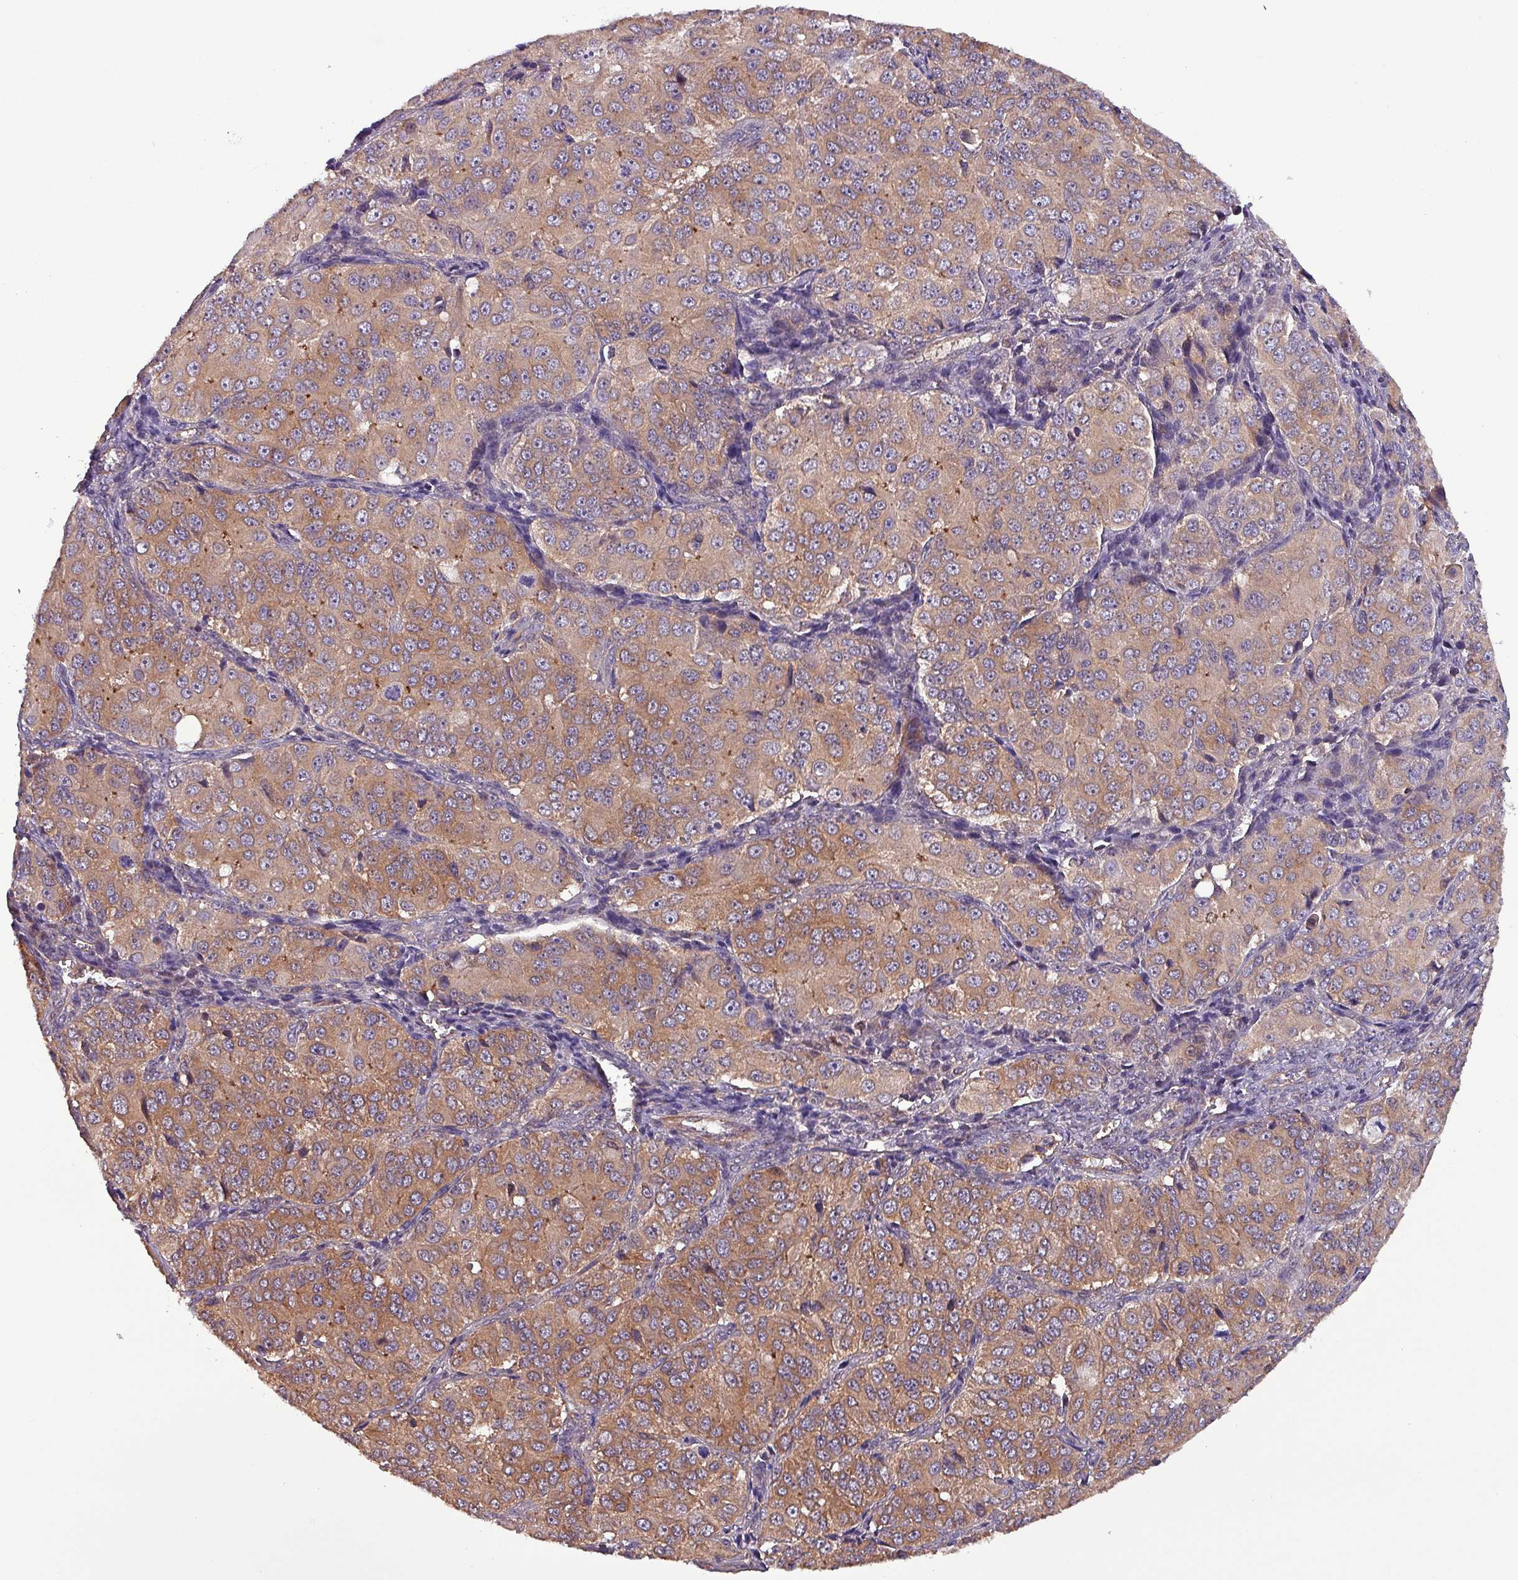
{"staining": {"intensity": "moderate", "quantity": ">75%", "location": "cytoplasmic/membranous"}, "tissue": "ovarian cancer", "cell_type": "Tumor cells", "image_type": "cancer", "snomed": [{"axis": "morphology", "description": "Carcinoma, endometroid"}, {"axis": "topography", "description": "Ovary"}], "caption": "A photomicrograph of human ovarian cancer stained for a protein displays moderate cytoplasmic/membranous brown staining in tumor cells.", "gene": "PAFAH1B2", "patient": {"sex": "female", "age": 51}}